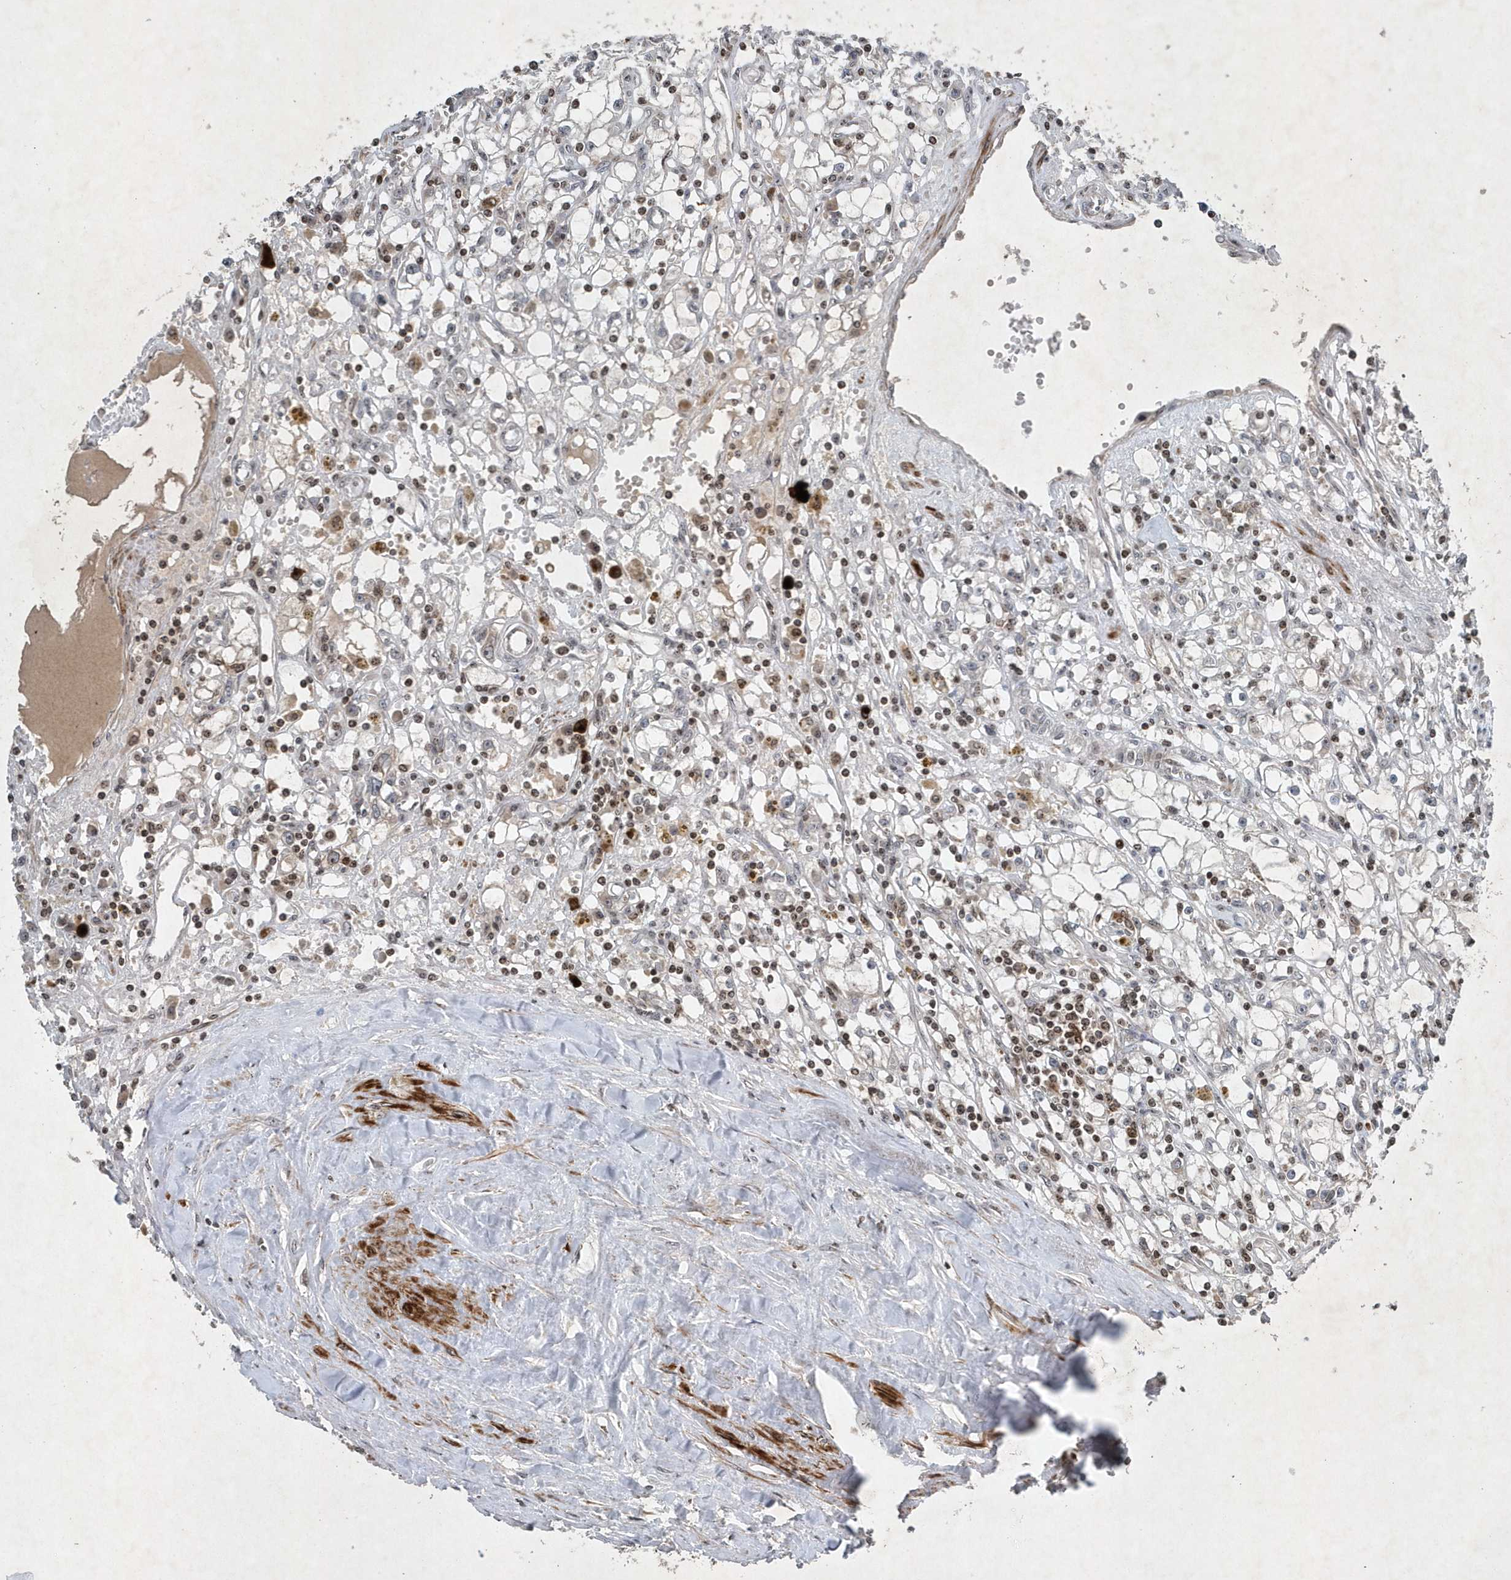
{"staining": {"intensity": "negative", "quantity": "none", "location": "none"}, "tissue": "renal cancer", "cell_type": "Tumor cells", "image_type": "cancer", "snomed": [{"axis": "morphology", "description": "Adenocarcinoma, NOS"}, {"axis": "topography", "description": "Kidney"}], "caption": "The micrograph exhibits no staining of tumor cells in renal cancer. Brightfield microscopy of immunohistochemistry (IHC) stained with DAB (3,3'-diaminobenzidine) (brown) and hematoxylin (blue), captured at high magnification.", "gene": "QTRT2", "patient": {"sex": "male", "age": 56}}